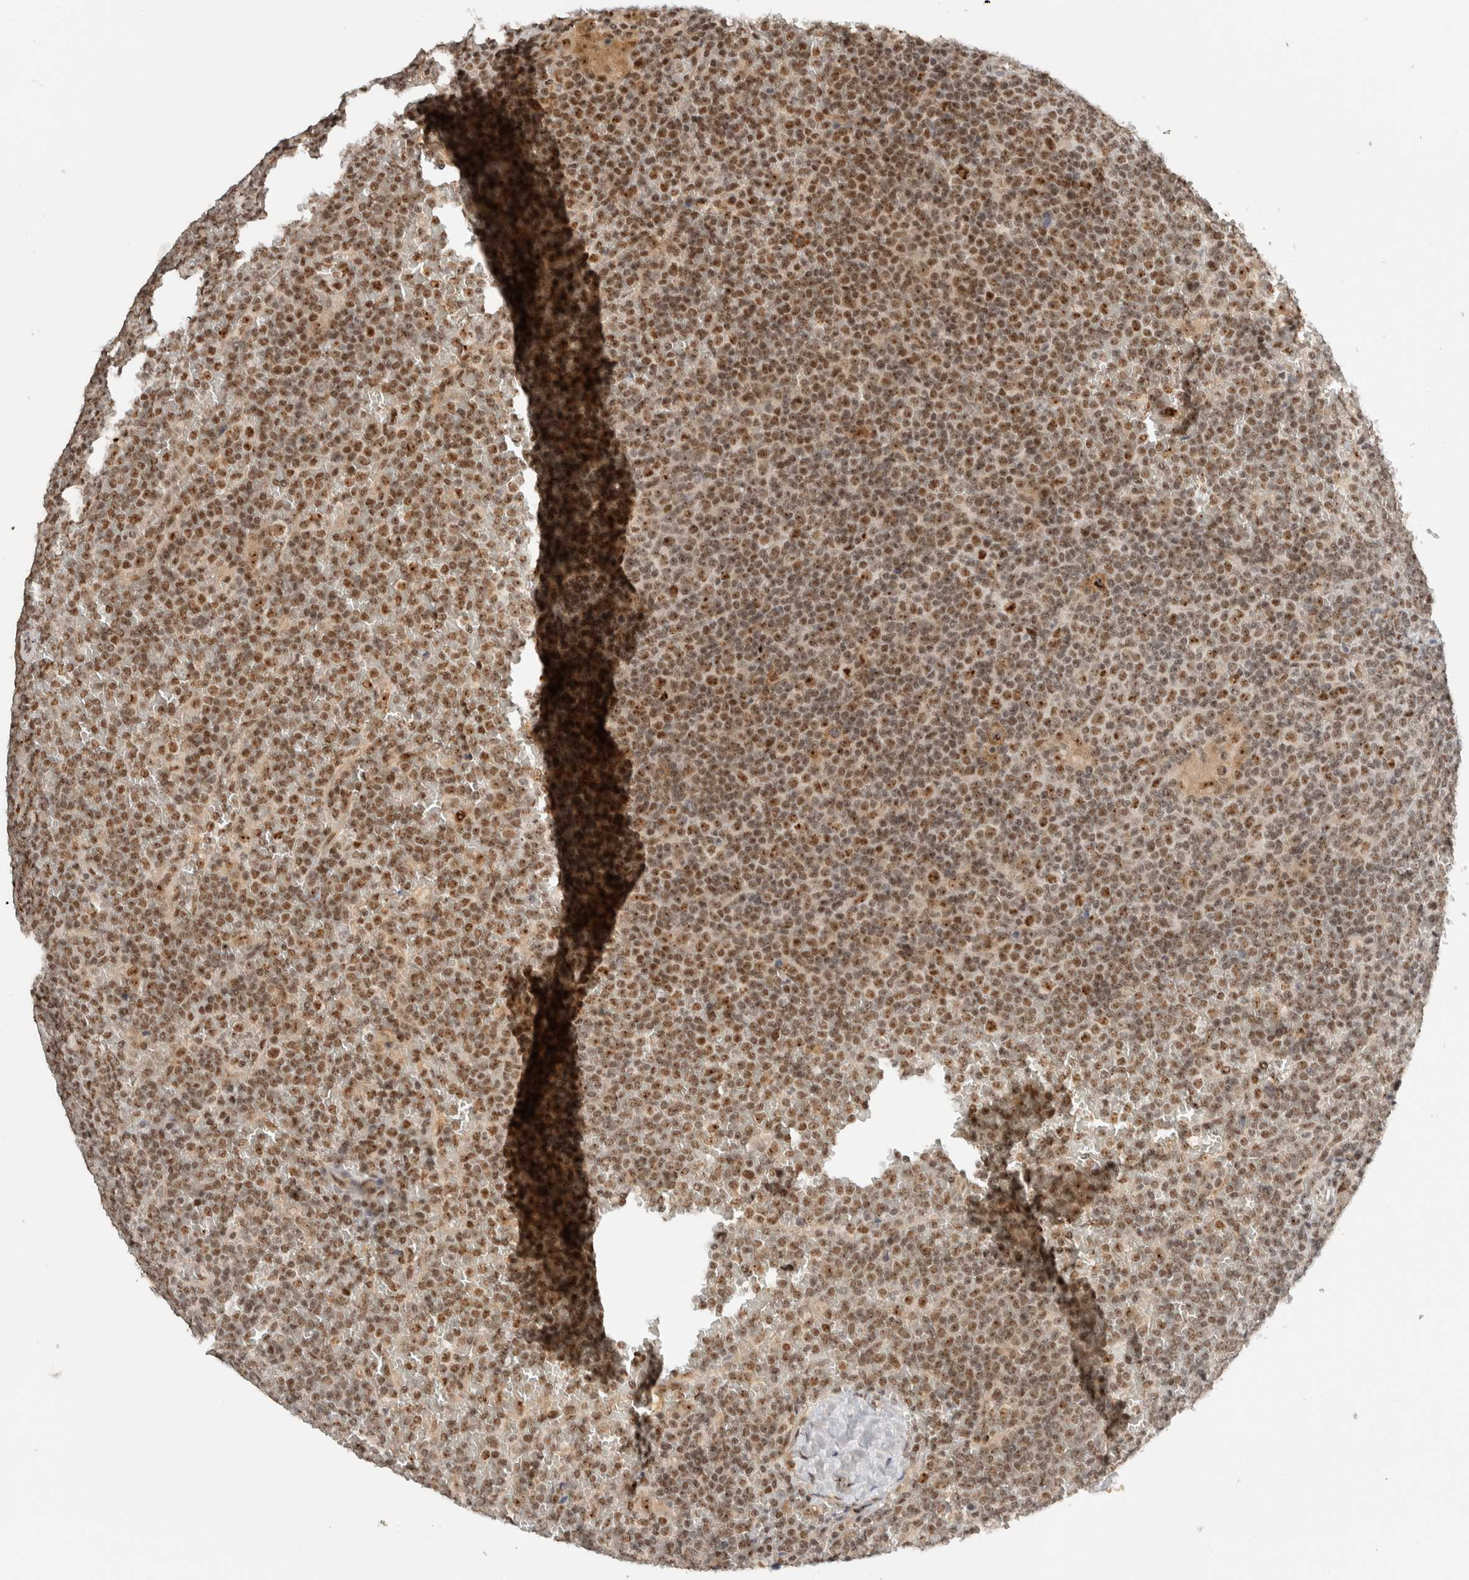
{"staining": {"intensity": "moderate", "quantity": ">75%", "location": "nuclear"}, "tissue": "lymphoma", "cell_type": "Tumor cells", "image_type": "cancer", "snomed": [{"axis": "morphology", "description": "Malignant lymphoma, non-Hodgkin's type, Low grade"}, {"axis": "topography", "description": "Spleen"}], "caption": "This is a photomicrograph of IHC staining of malignant lymphoma, non-Hodgkin's type (low-grade), which shows moderate staining in the nuclear of tumor cells.", "gene": "EBNA1BP2", "patient": {"sex": "female", "age": 19}}